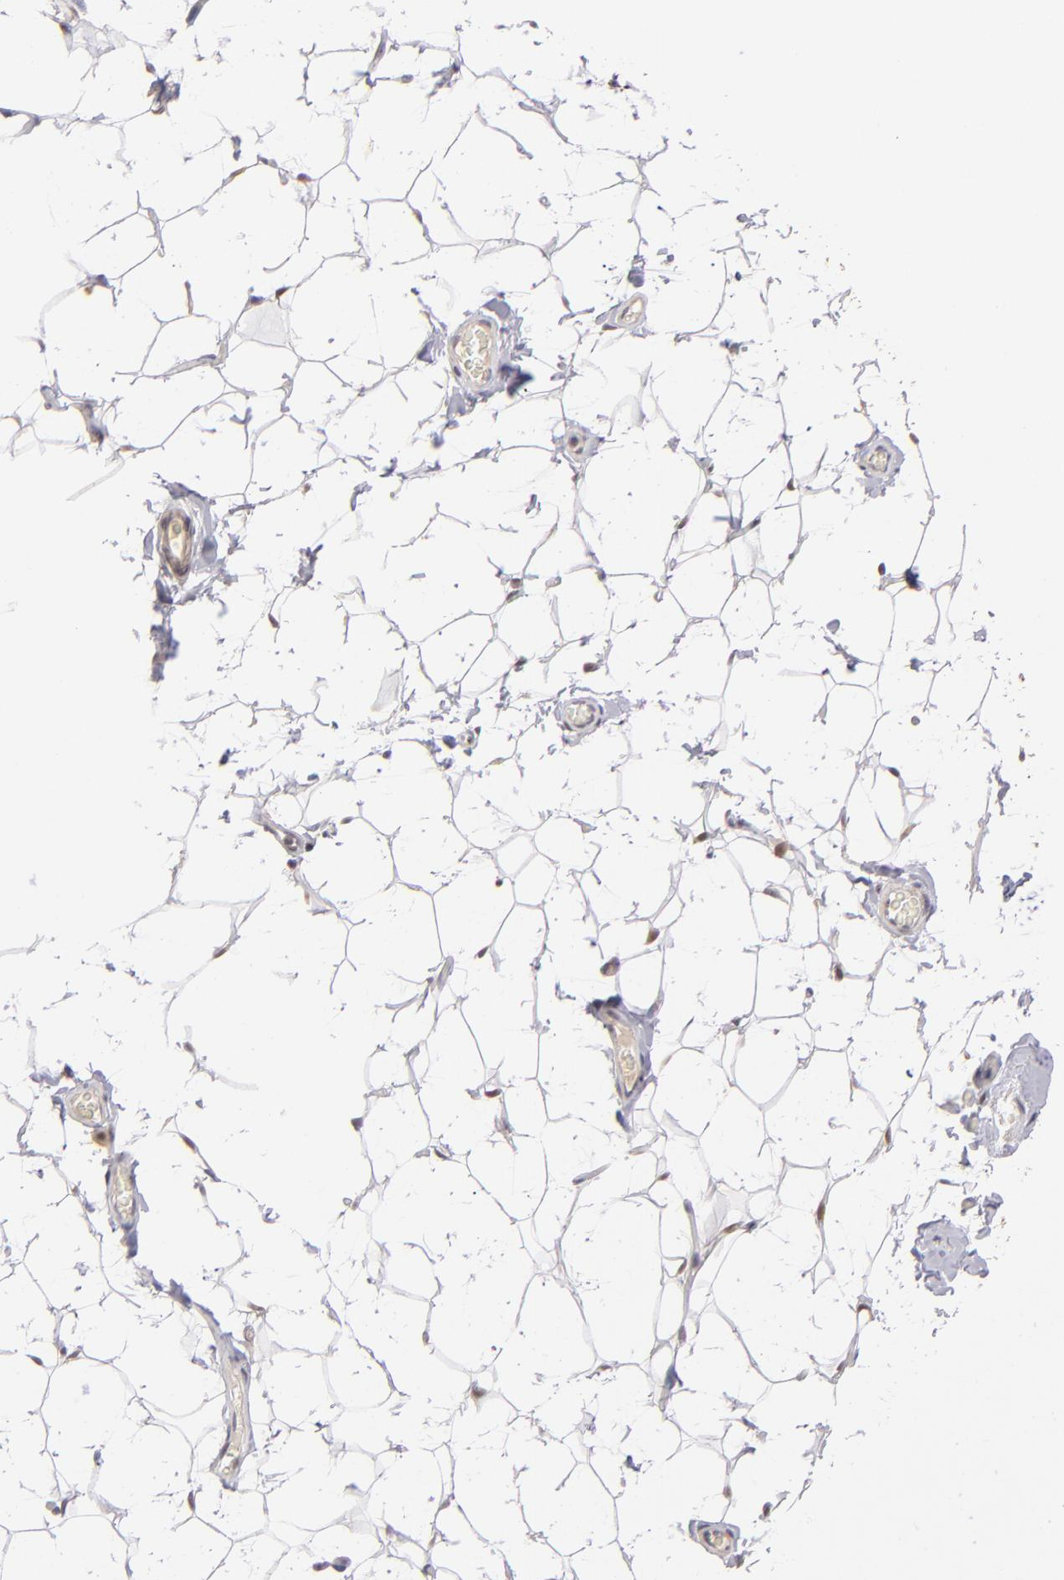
{"staining": {"intensity": "weak", "quantity": ">75%", "location": "nuclear"}, "tissue": "adipose tissue", "cell_type": "Adipocytes", "image_type": "normal", "snomed": [{"axis": "morphology", "description": "Normal tissue, NOS"}, {"axis": "topography", "description": "Soft tissue"}], "caption": "Immunohistochemical staining of unremarkable adipose tissue displays weak nuclear protein positivity in approximately >75% of adipocytes. The staining was performed using DAB, with brown indicating positive protein expression. Nuclei are stained blue with hematoxylin.", "gene": "PCNX4", "patient": {"sex": "male", "age": 26}}